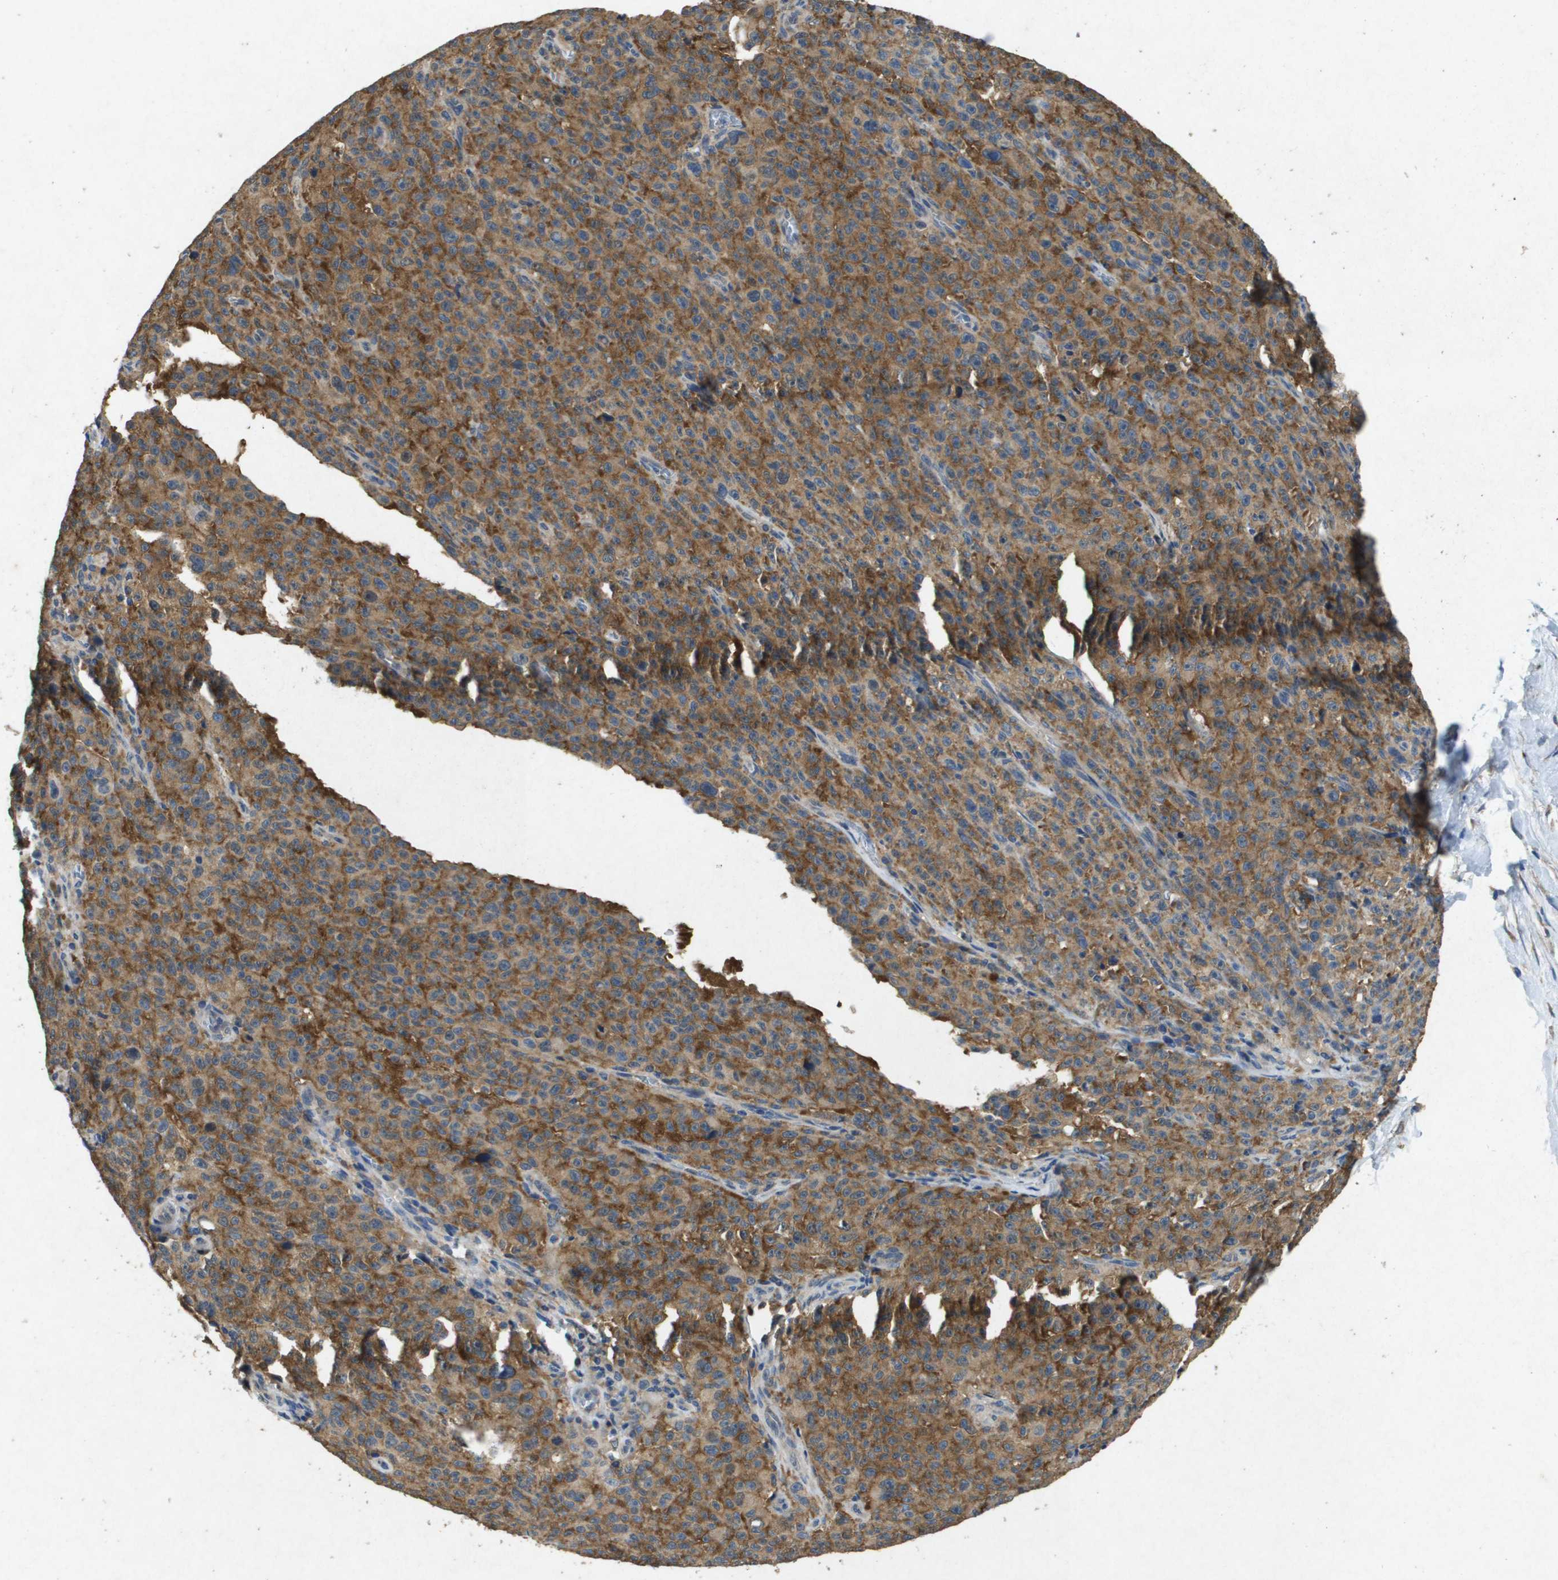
{"staining": {"intensity": "moderate", "quantity": ">75%", "location": "cytoplasmic/membranous"}, "tissue": "melanoma", "cell_type": "Tumor cells", "image_type": "cancer", "snomed": [{"axis": "morphology", "description": "Malignant melanoma, NOS"}, {"axis": "topography", "description": "Skin"}], "caption": "Melanoma stained for a protein (brown) exhibits moderate cytoplasmic/membranous positive expression in approximately >75% of tumor cells.", "gene": "PTPRT", "patient": {"sex": "female", "age": 82}}